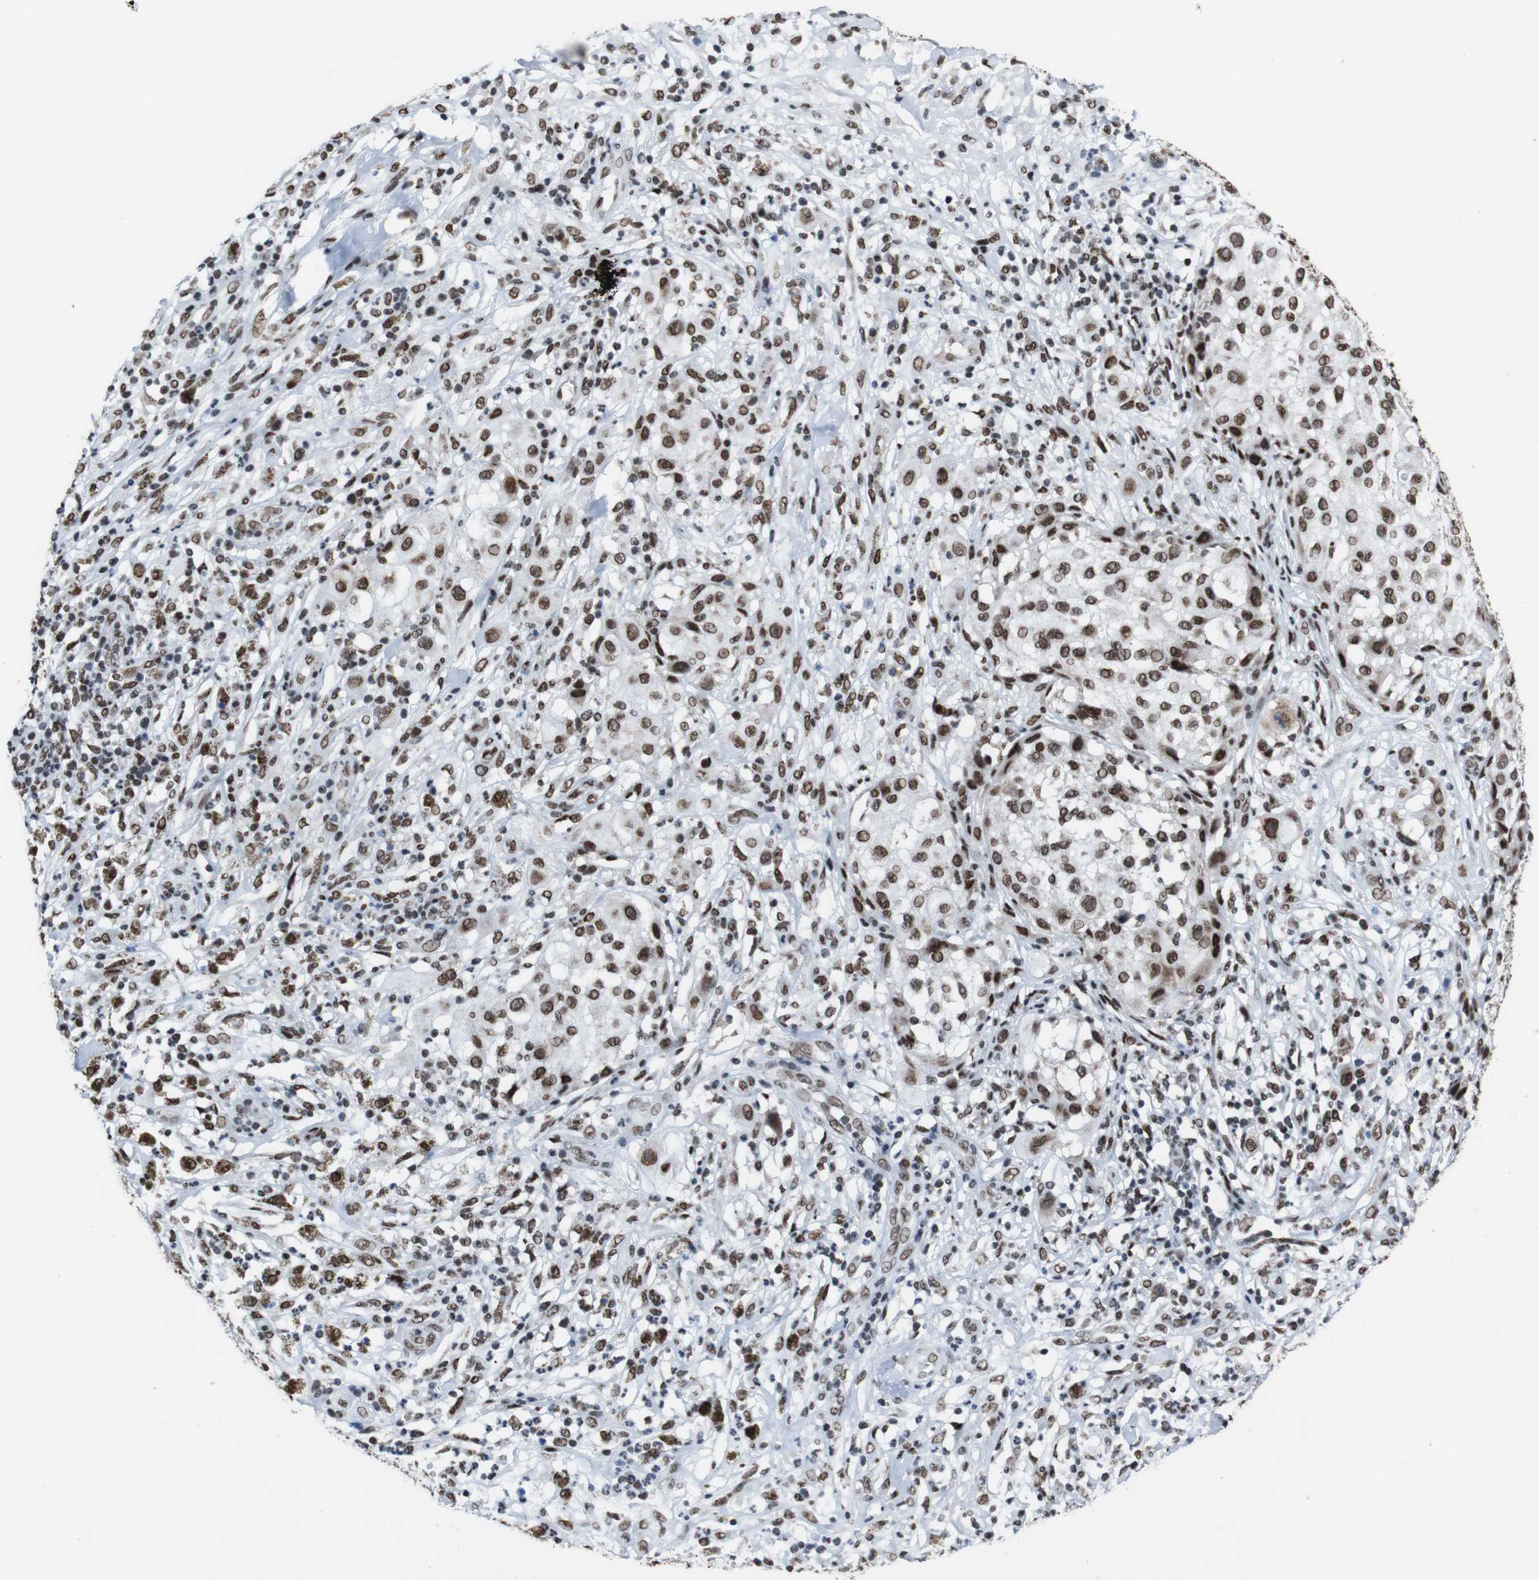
{"staining": {"intensity": "moderate", "quantity": ">75%", "location": "nuclear"}, "tissue": "melanoma", "cell_type": "Tumor cells", "image_type": "cancer", "snomed": [{"axis": "morphology", "description": "Necrosis, NOS"}, {"axis": "morphology", "description": "Malignant melanoma, NOS"}, {"axis": "topography", "description": "Skin"}], "caption": "A high-resolution histopathology image shows immunohistochemistry (IHC) staining of malignant melanoma, which reveals moderate nuclear staining in about >75% of tumor cells.", "gene": "ROMO1", "patient": {"sex": "female", "age": 87}}